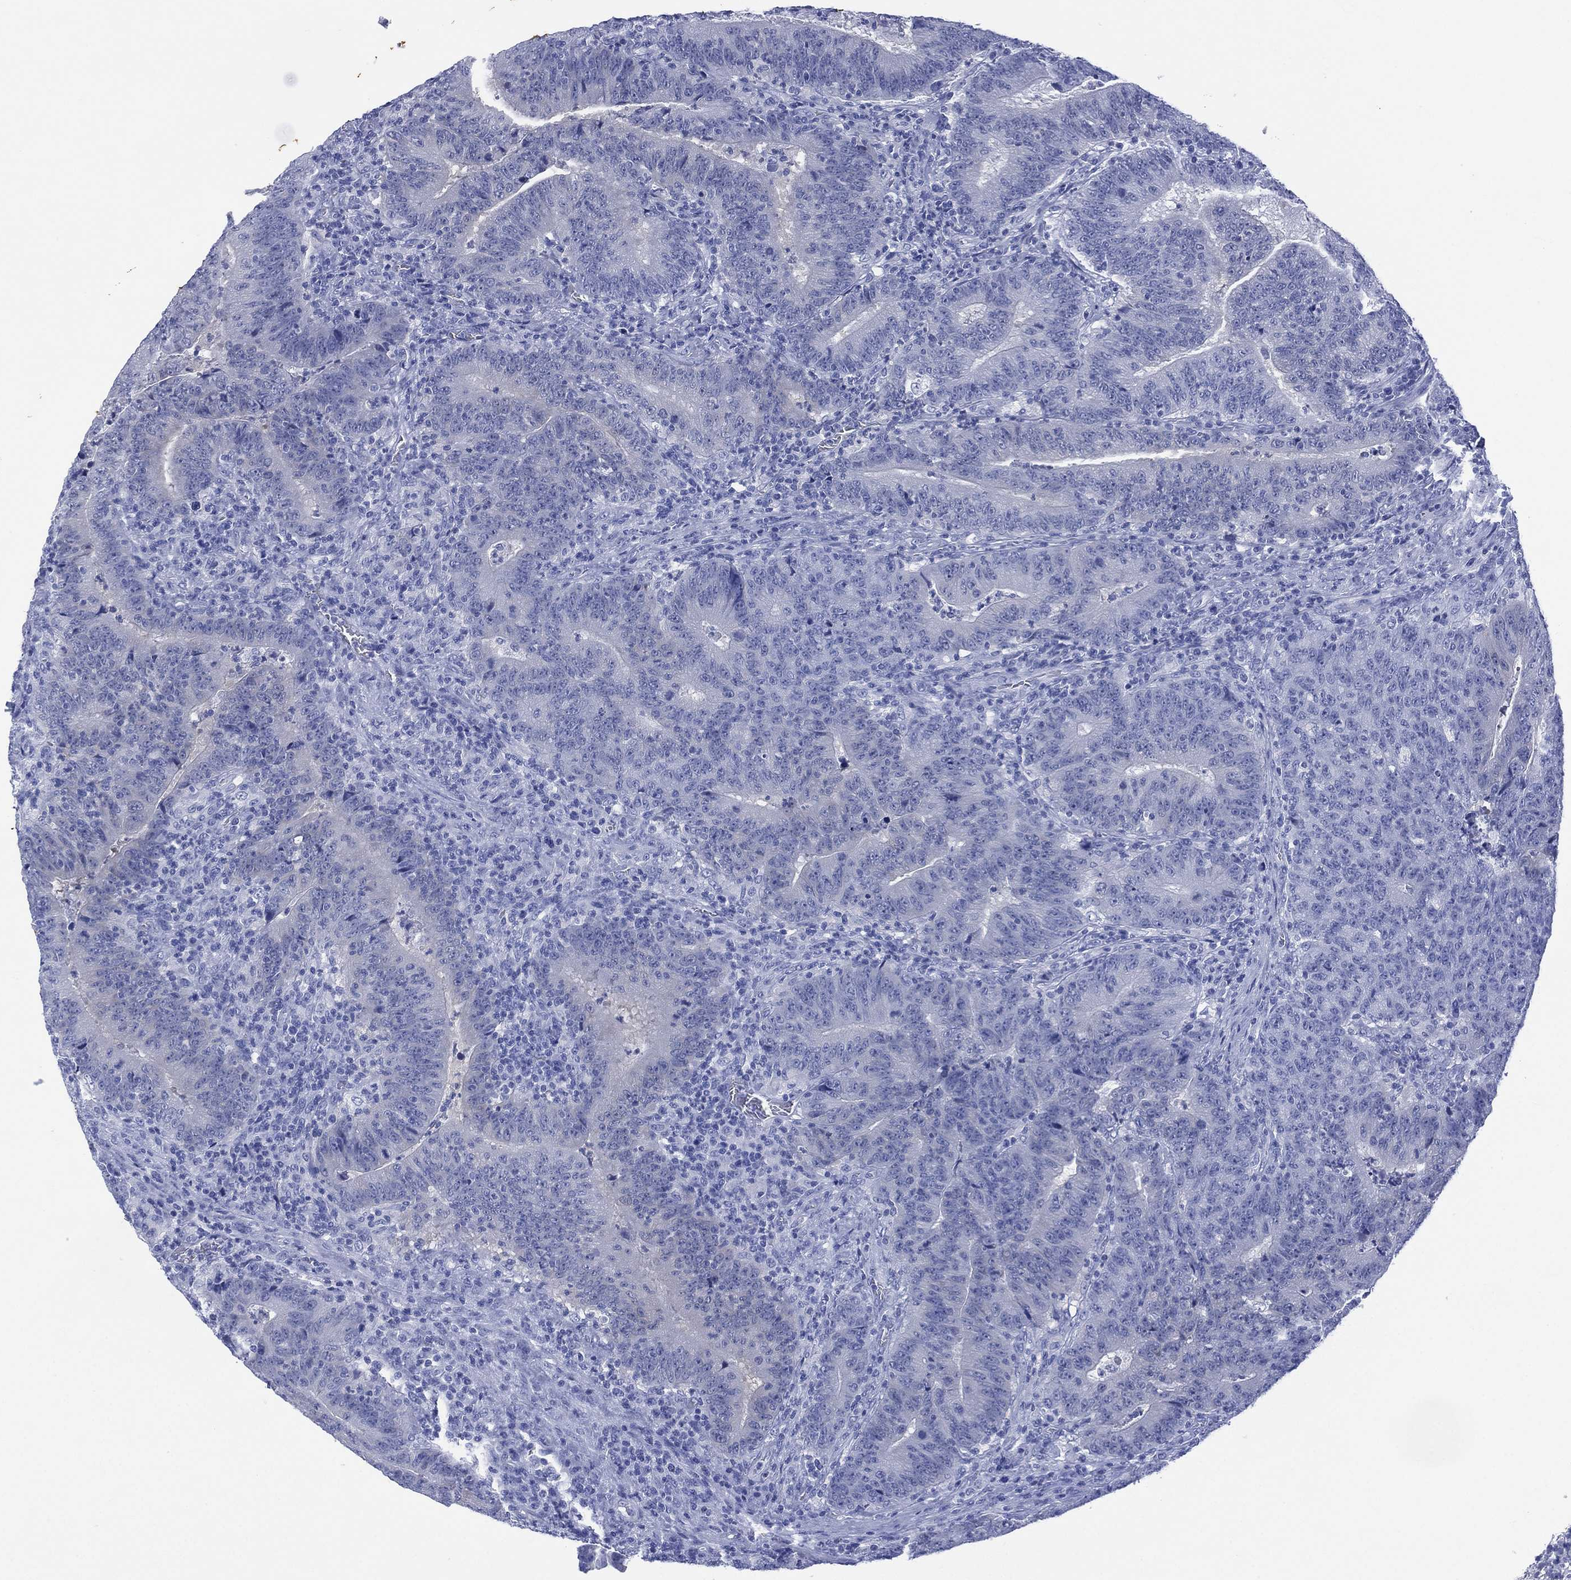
{"staining": {"intensity": "negative", "quantity": "none", "location": "none"}, "tissue": "colorectal cancer", "cell_type": "Tumor cells", "image_type": "cancer", "snomed": [{"axis": "morphology", "description": "Adenocarcinoma, NOS"}, {"axis": "topography", "description": "Colon"}], "caption": "Immunohistochemistry (IHC) of human adenocarcinoma (colorectal) displays no staining in tumor cells.", "gene": "DSG1", "patient": {"sex": "female", "age": 75}}